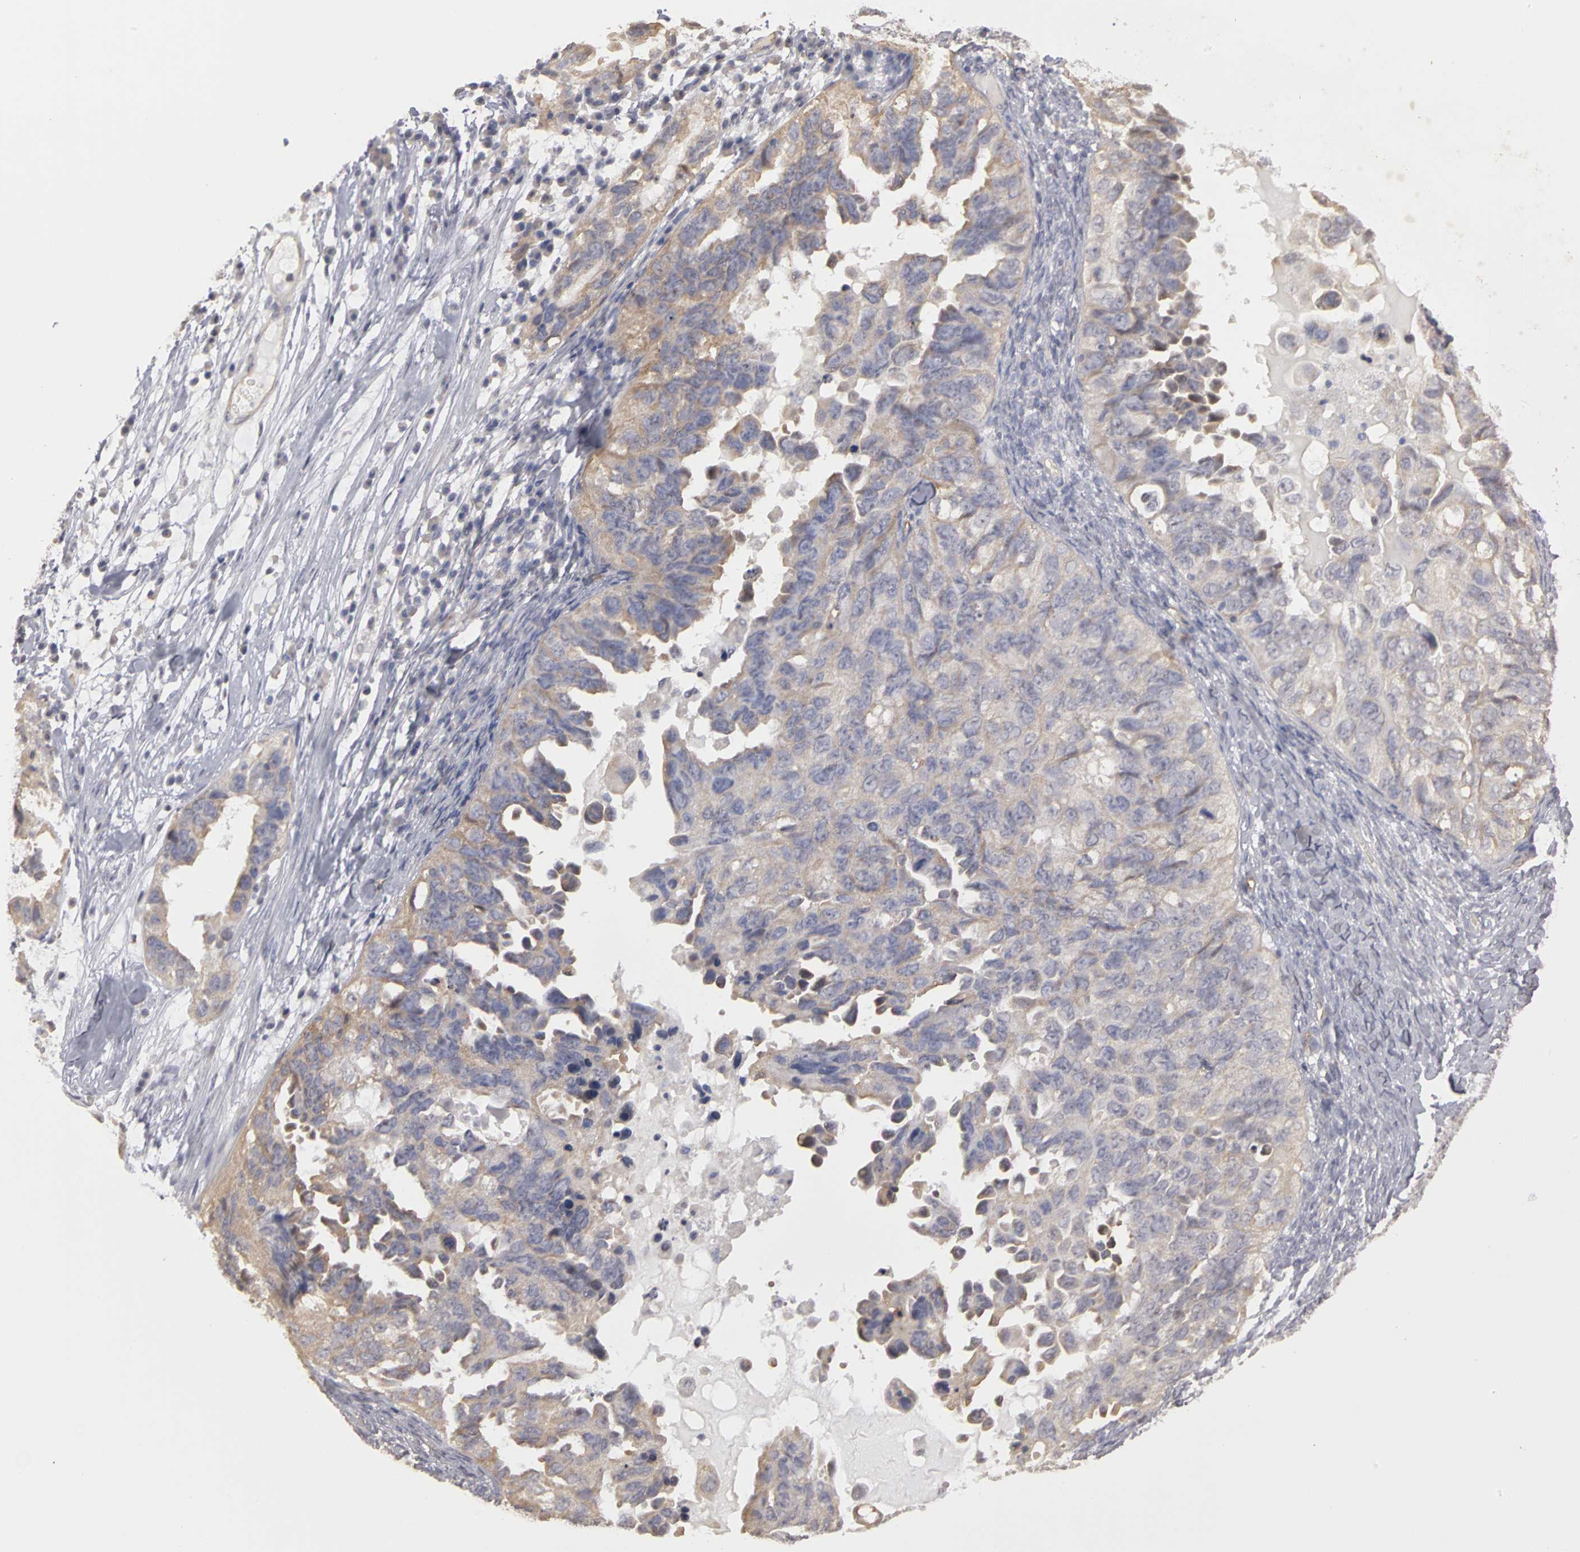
{"staining": {"intensity": "weak", "quantity": ">75%", "location": "cytoplasmic/membranous"}, "tissue": "ovarian cancer", "cell_type": "Tumor cells", "image_type": "cancer", "snomed": [{"axis": "morphology", "description": "Cystadenocarcinoma, serous, NOS"}, {"axis": "topography", "description": "Ovary"}], "caption": "Ovarian serous cystadenocarcinoma stained for a protein (brown) demonstrates weak cytoplasmic/membranous positive staining in approximately >75% of tumor cells.", "gene": "PLEKHA1", "patient": {"sex": "female", "age": 82}}